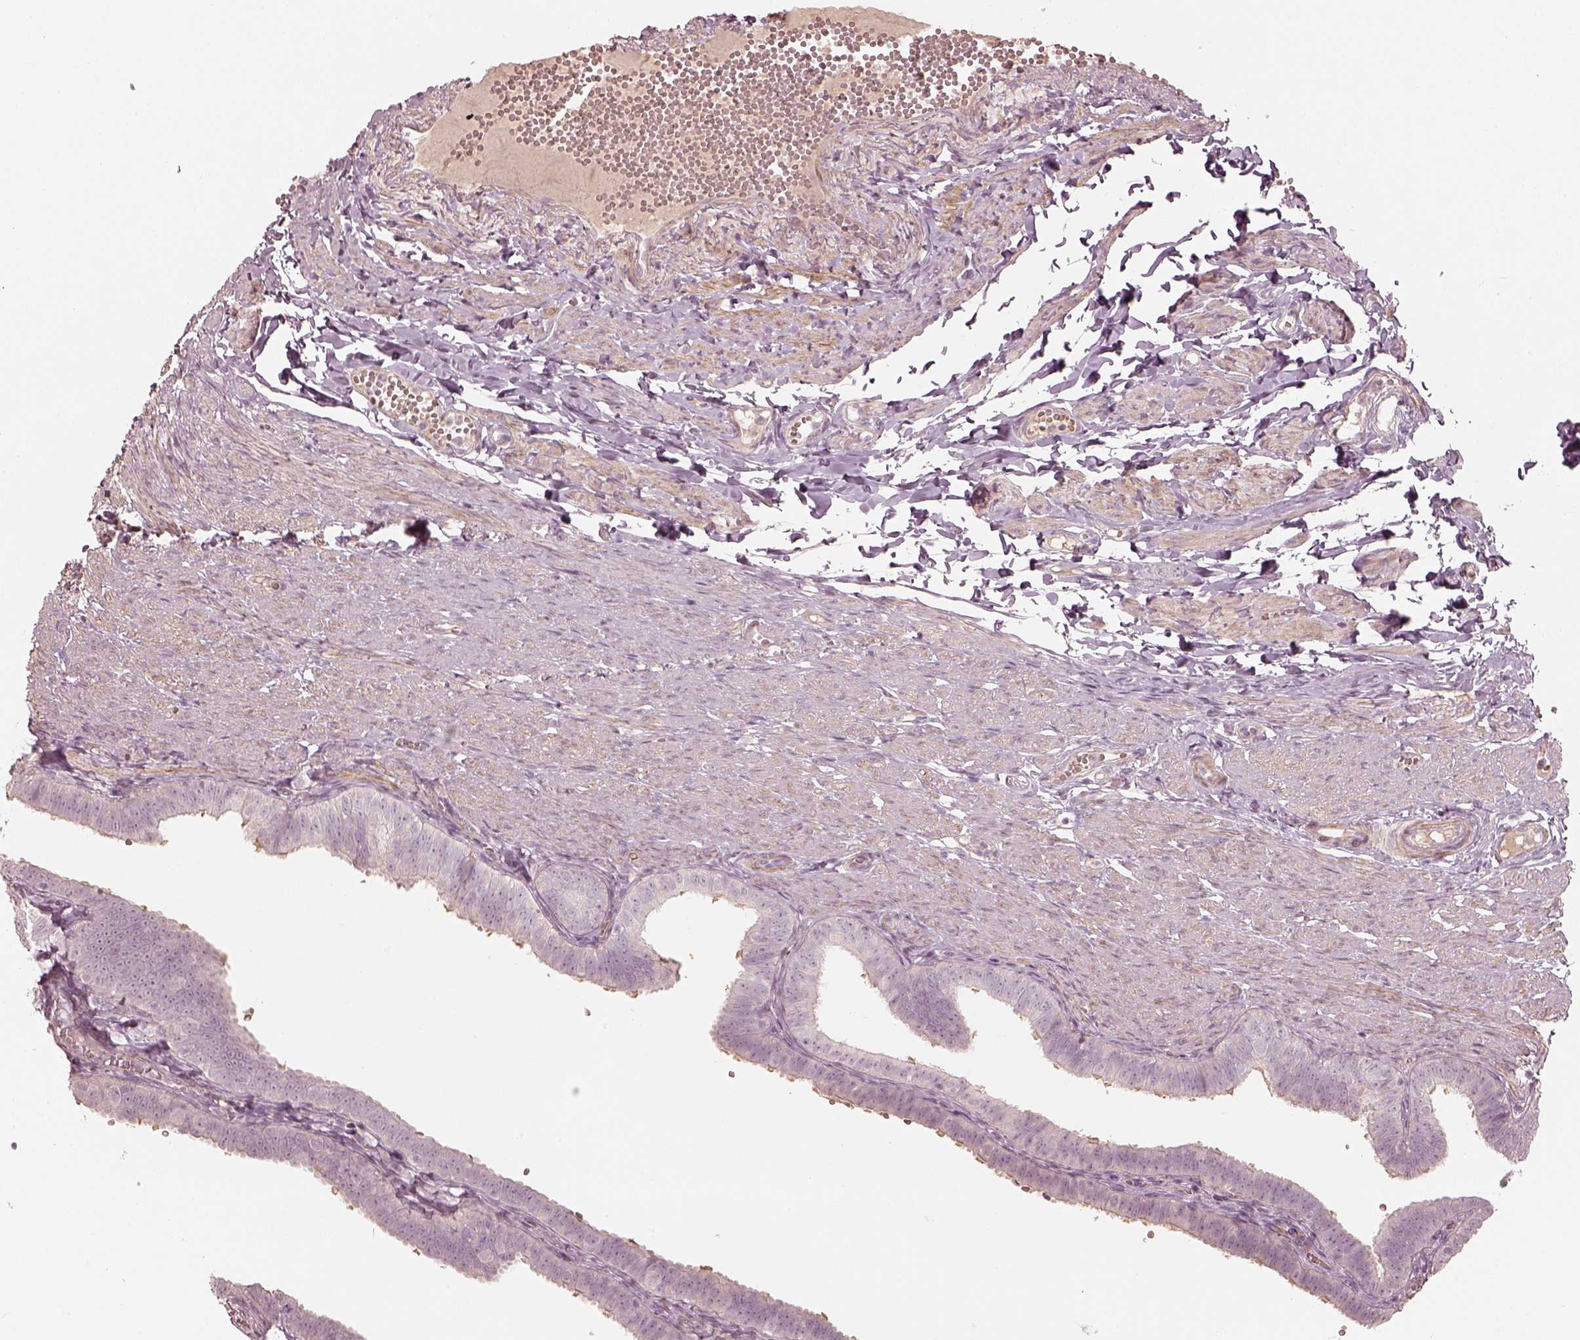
{"staining": {"intensity": "weak", "quantity": "<25%", "location": "cytoplasmic/membranous"}, "tissue": "fallopian tube", "cell_type": "Glandular cells", "image_type": "normal", "snomed": [{"axis": "morphology", "description": "Normal tissue, NOS"}, {"axis": "topography", "description": "Fallopian tube"}], "caption": "The image reveals no staining of glandular cells in benign fallopian tube.", "gene": "KCNJ9", "patient": {"sex": "female", "age": 25}}